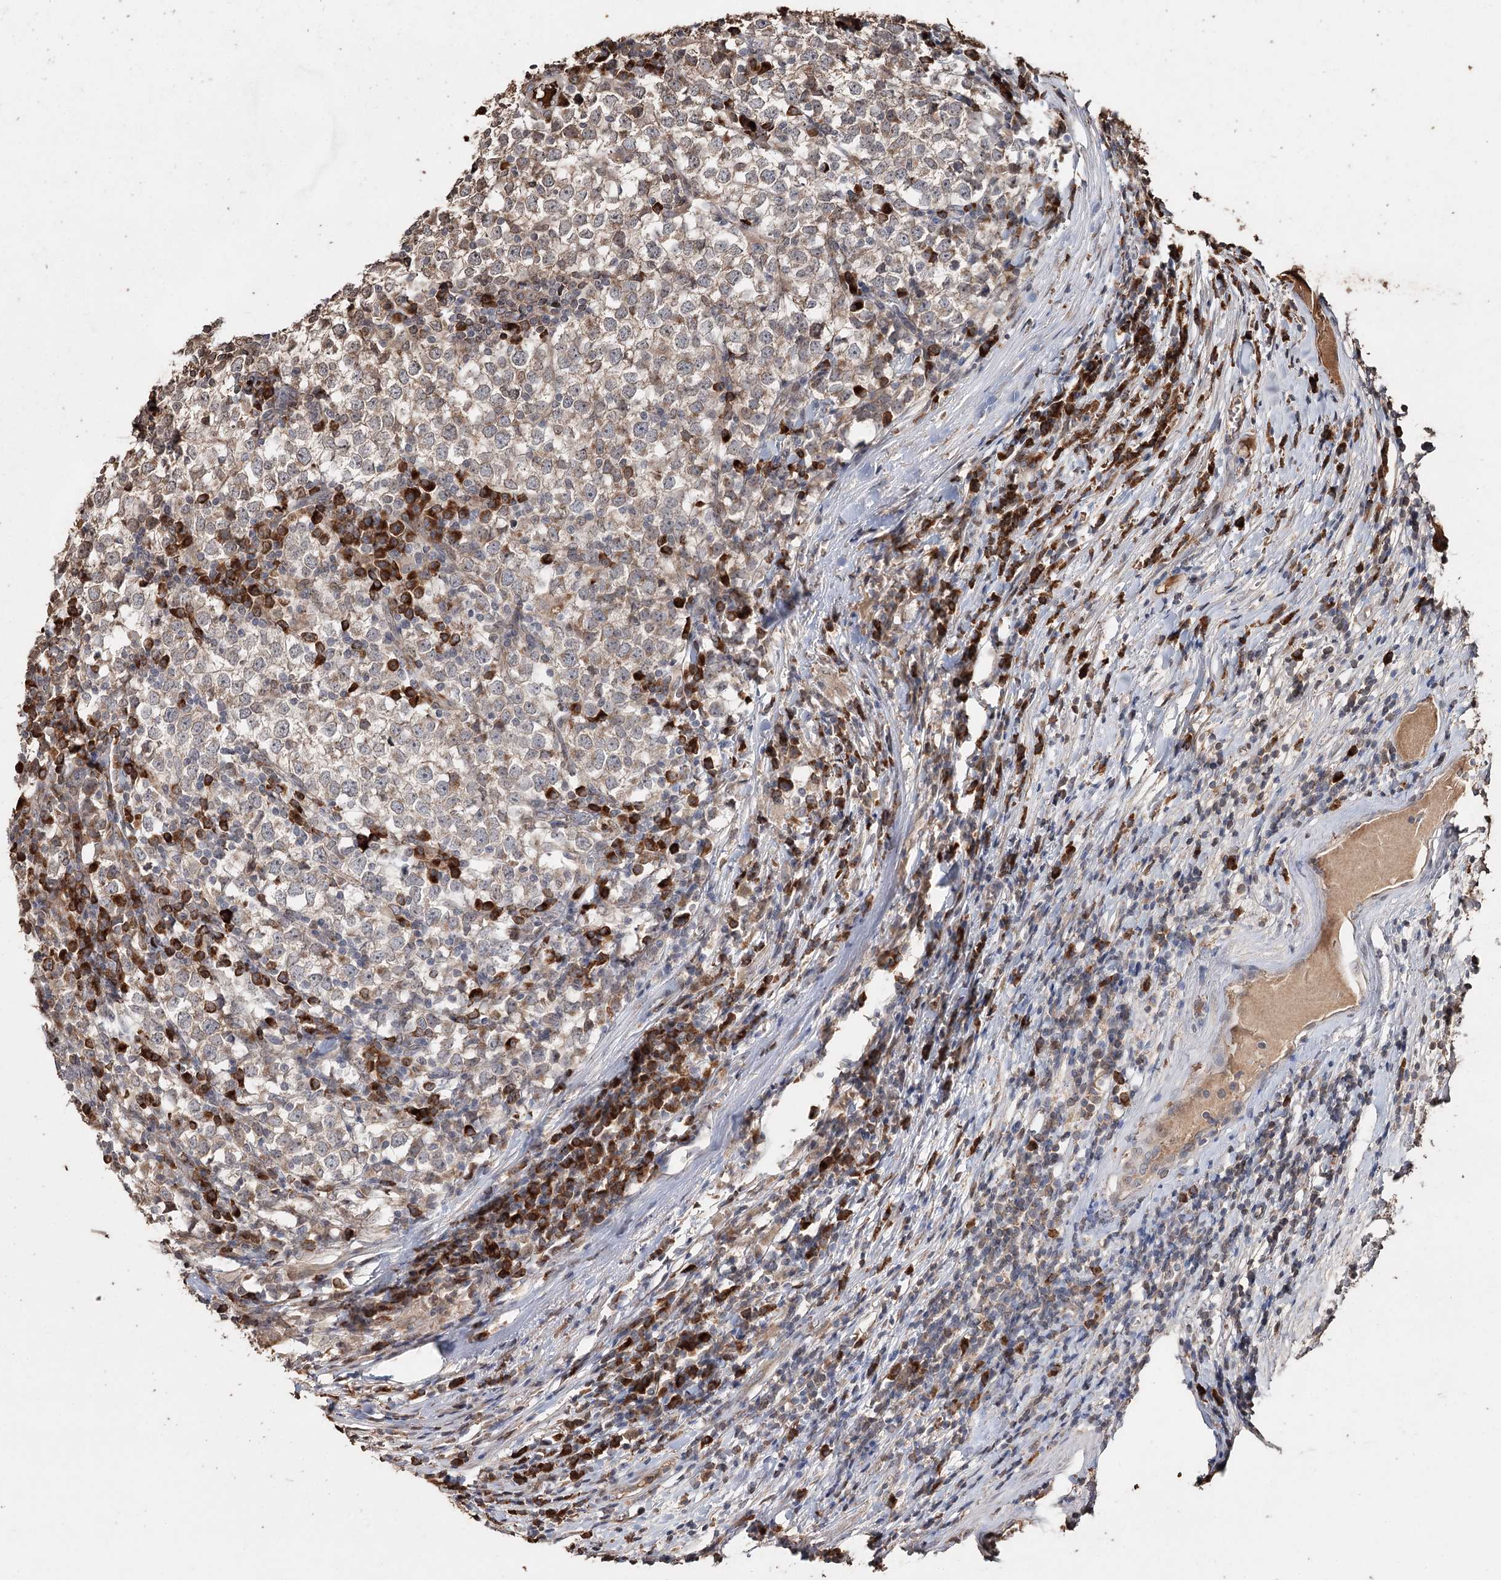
{"staining": {"intensity": "weak", "quantity": "25%-75%", "location": "cytoplasmic/membranous"}, "tissue": "testis cancer", "cell_type": "Tumor cells", "image_type": "cancer", "snomed": [{"axis": "morphology", "description": "Seminoma, NOS"}, {"axis": "topography", "description": "Testis"}], "caption": "A photomicrograph of testis seminoma stained for a protein exhibits weak cytoplasmic/membranous brown staining in tumor cells.", "gene": "SYVN1", "patient": {"sex": "male", "age": 65}}